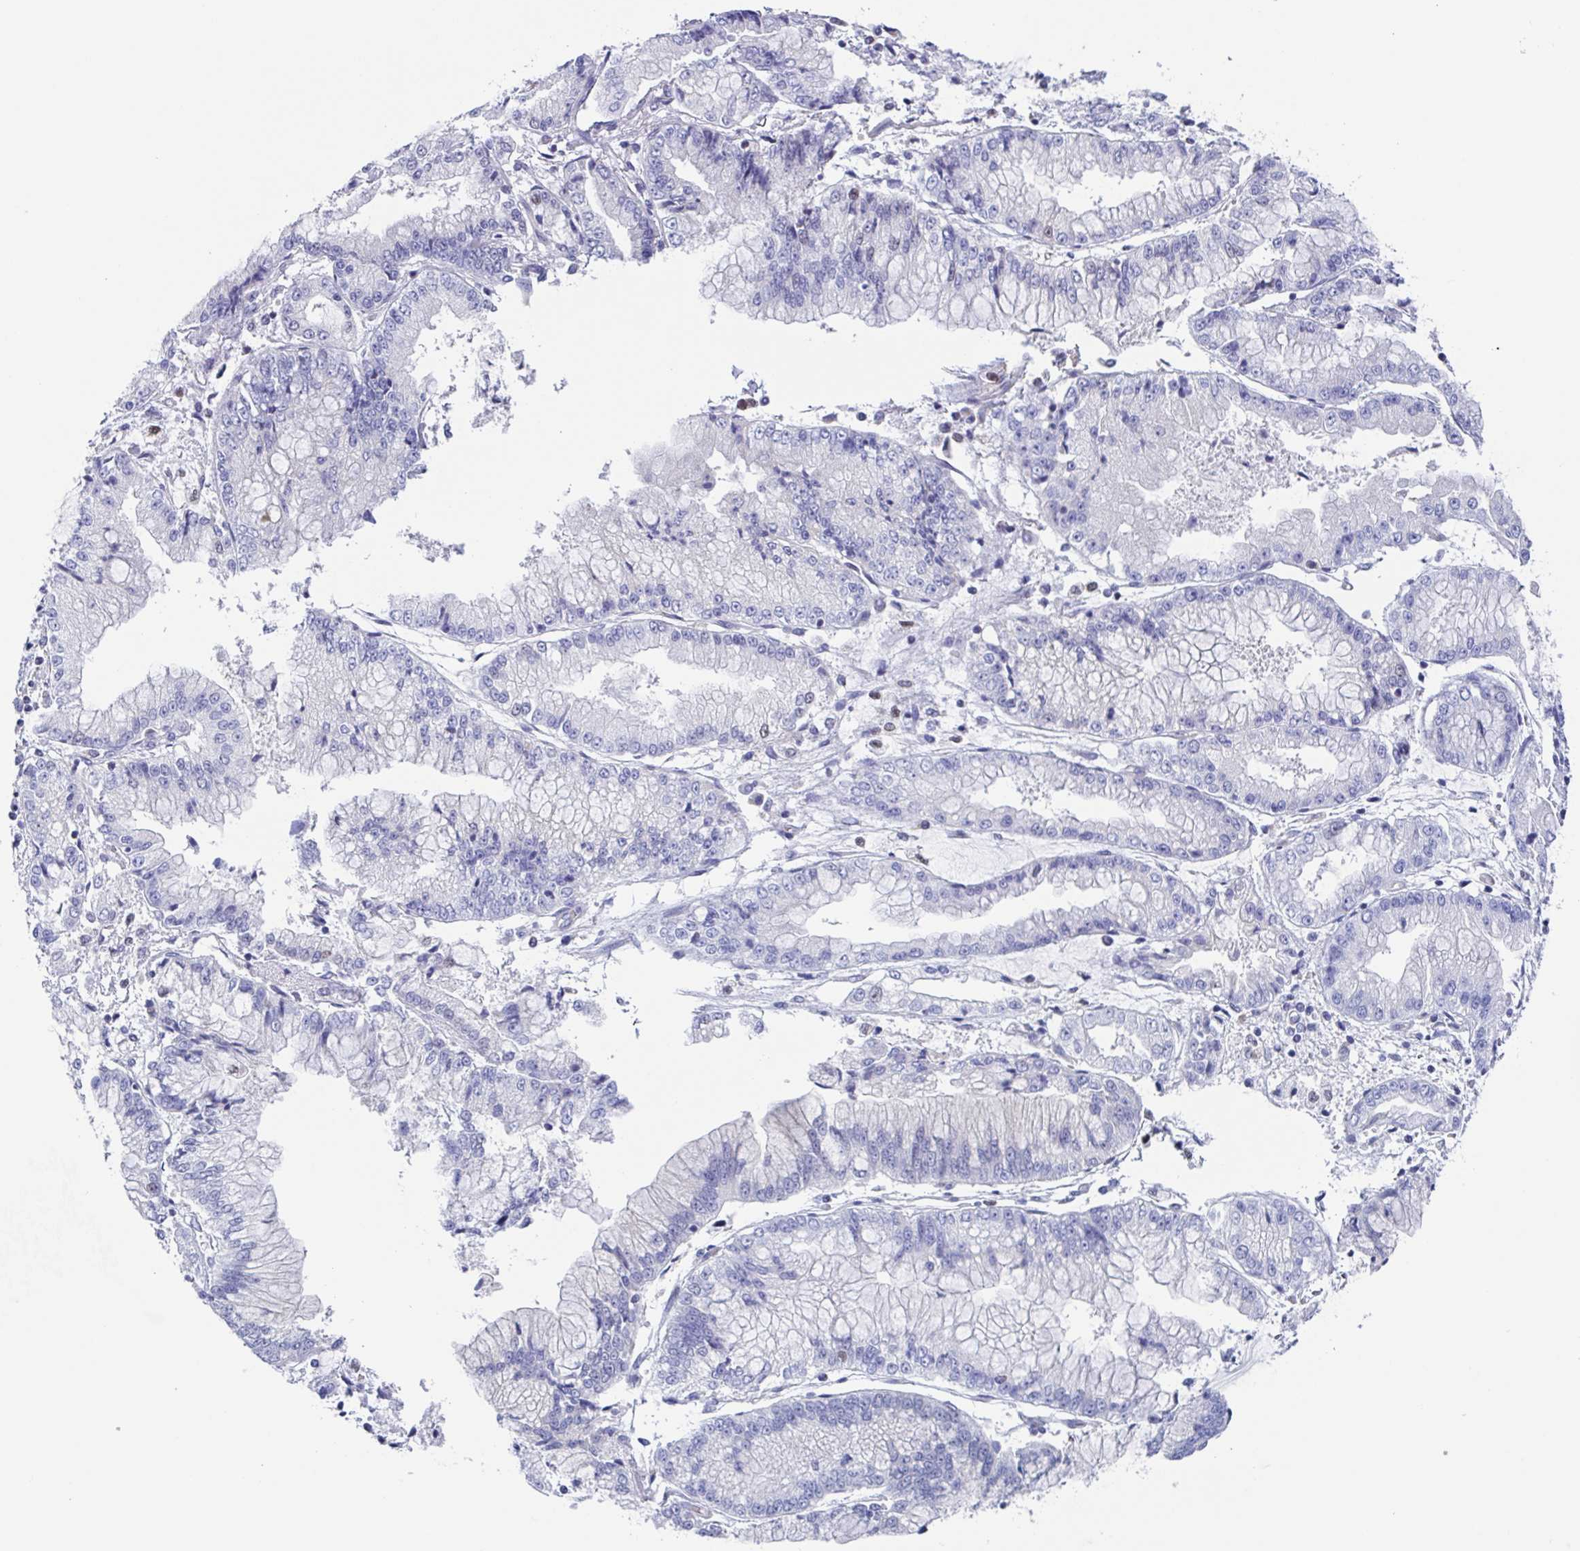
{"staining": {"intensity": "negative", "quantity": "none", "location": "none"}, "tissue": "stomach cancer", "cell_type": "Tumor cells", "image_type": "cancer", "snomed": [{"axis": "morphology", "description": "Adenocarcinoma, NOS"}, {"axis": "topography", "description": "Stomach, upper"}], "caption": "Immunohistochemistry (IHC) photomicrograph of stomach cancer (adenocarcinoma) stained for a protein (brown), which displays no expression in tumor cells.", "gene": "PBOV1", "patient": {"sex": "female", "age": 74}}